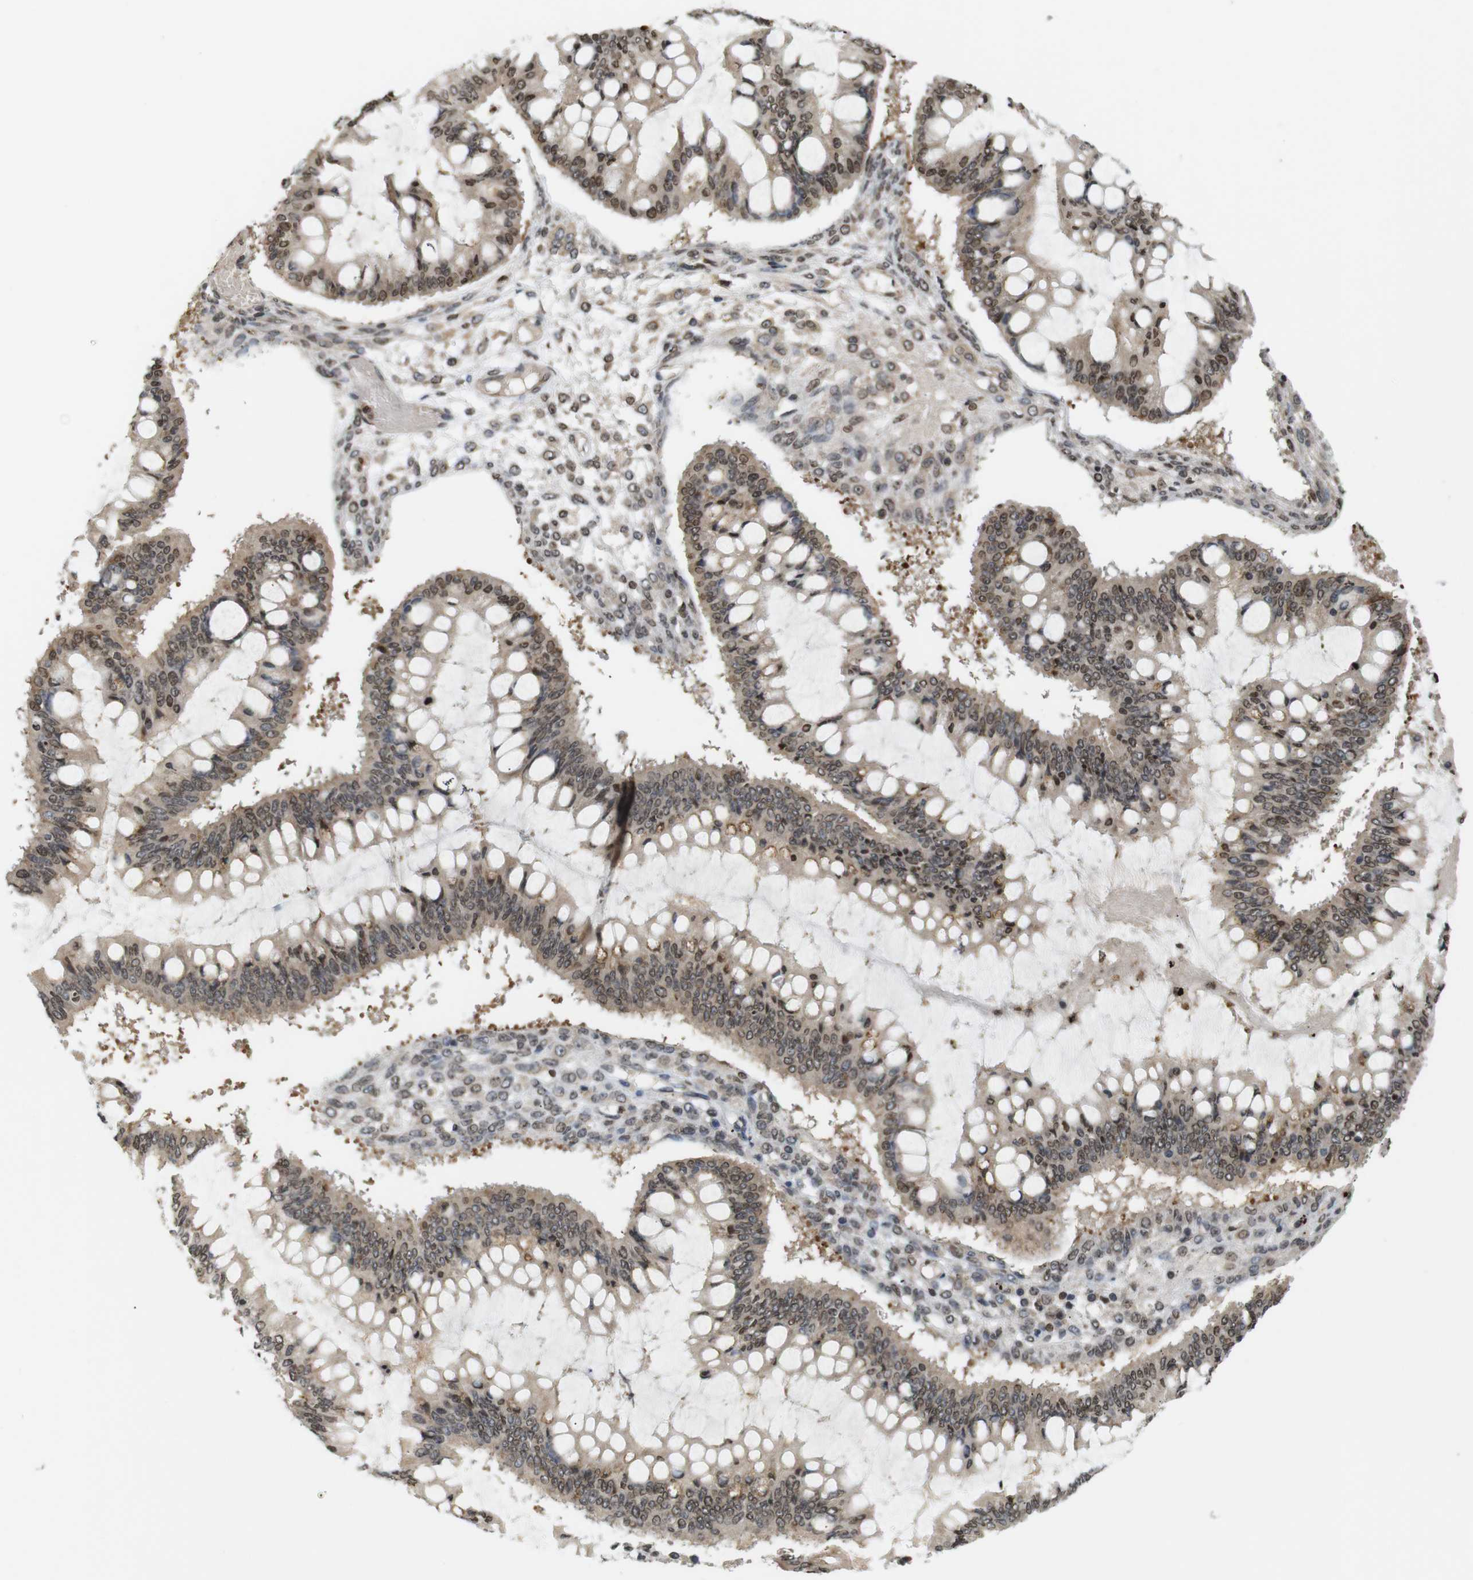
{"staining": {"intensity": "moderate", "quantity": ">75%", "location": "cytoplasmic/membranous,nuclear"}, "tissue": "ovarian cancer", "cell_type": "Tumor cells", "image_type": "cancer", "snomed": [{"axis": "morphology", "description": "Cystadenocarcinoma, mucinous, NOS"}, {"axis": "topography", "description": "Ovary"}], "caption": "Protein staining of mucinous cystadenocarcinoma (ovarian) tissue demonstrates moderate cytoplasmic/membranous and nuclear staining in about >75% of tumor cells.", "gene": "MBD1", "patient": {"sex": "female", "age": 73}}